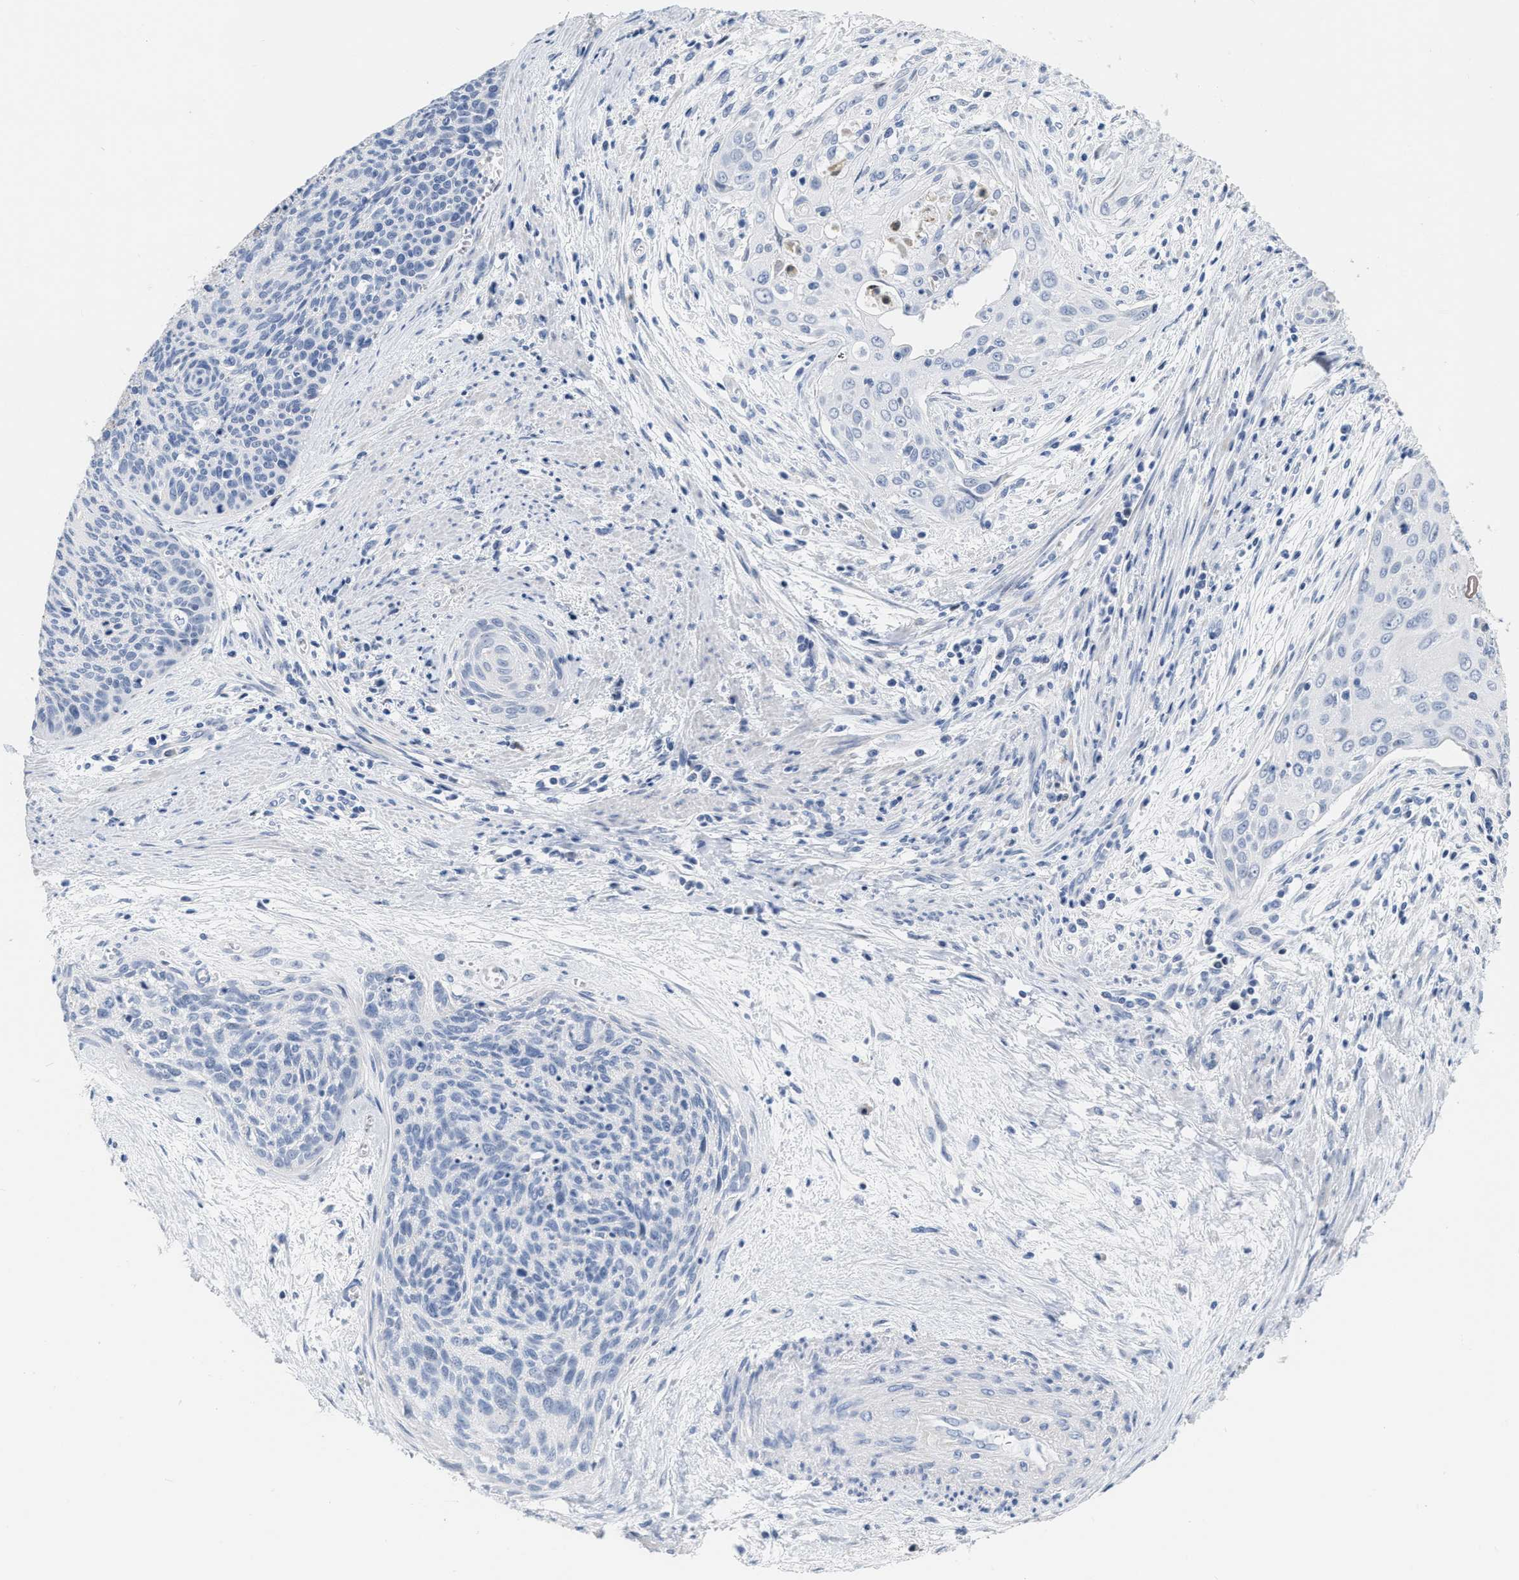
{"staining": {"intensity": "negative", "quantity": "none", "location": "none"}, "tissue": "cervical cancer", "cell_type": "Tumor cells", "image_type": "cancer", "snomed": [{"axis": "morphology", "description": "Squamous cell carcinoma, NOS"}, {"axis": "topography", "description": "Cervix"}], "caption": "The image reveals no staining of tumor cells in cervical cancer (squamous cell carcinoma).", "gene": "CRYM", "patient": {"sex": "female", "age": 55}}